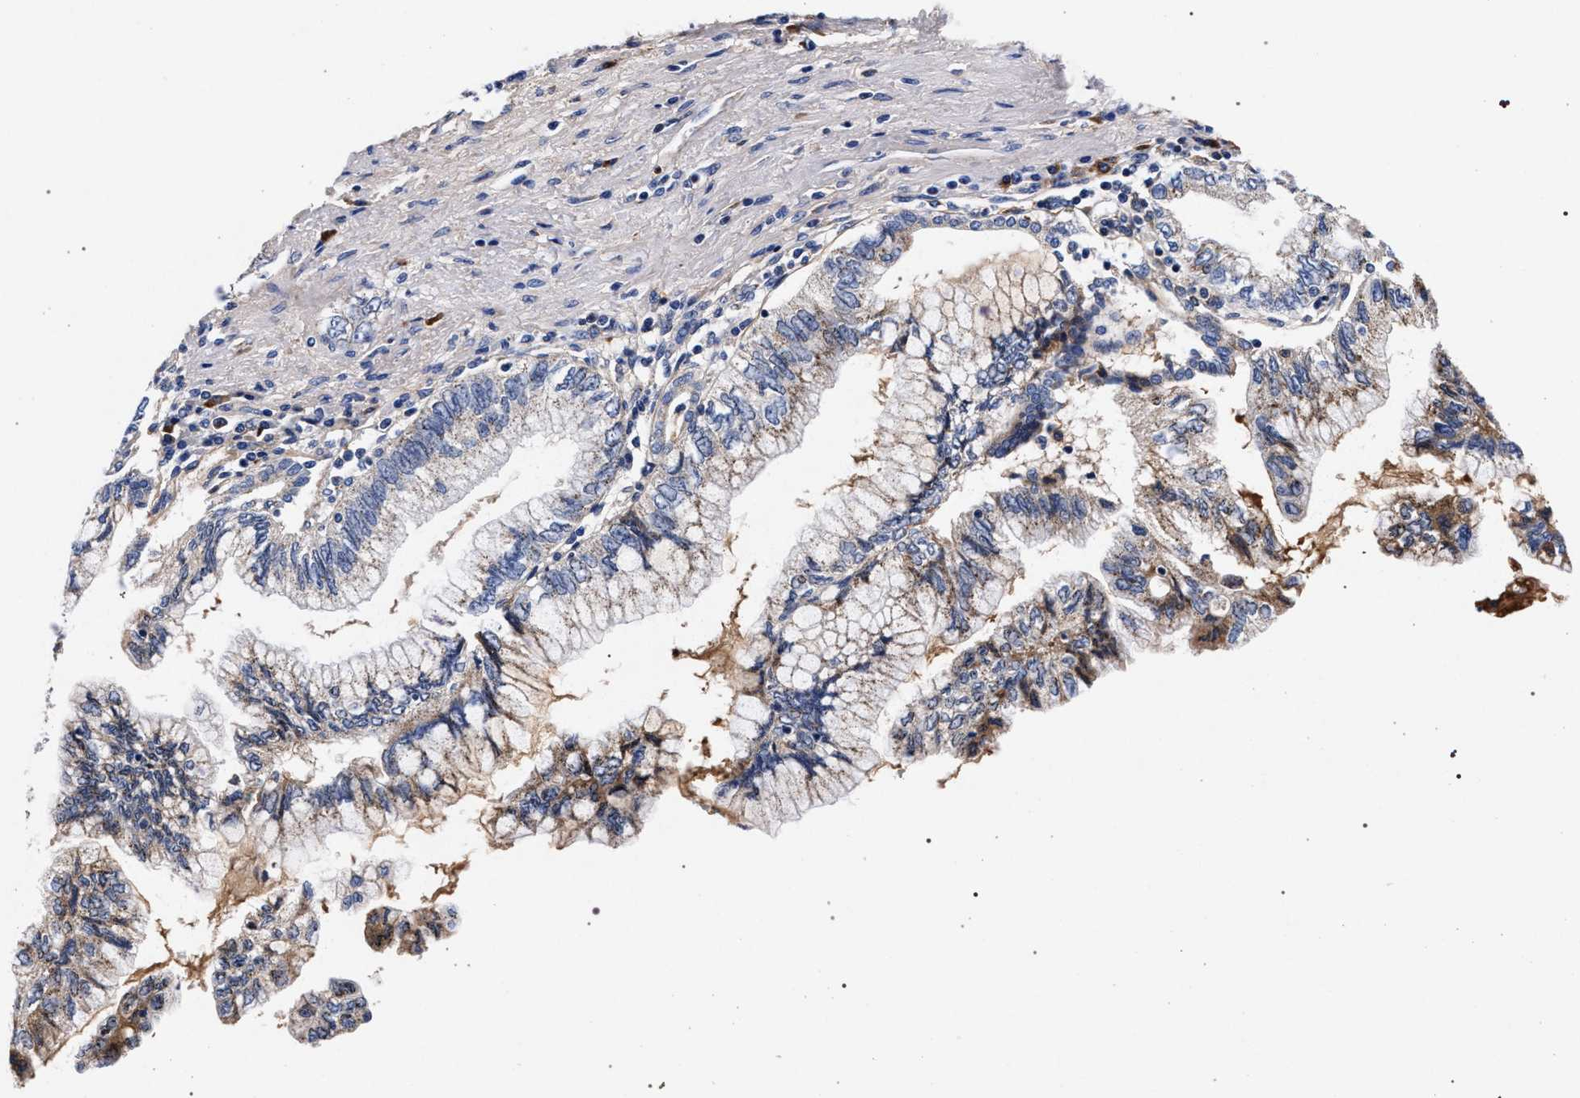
{"staining": {"intensity": "moderate", "quantity": "25%-75%", "location": "cytoplasmic/membranous"}, "tissue": "pancreatic cancer", "cell_type": "Tumor cells", "image_type": "cancer", "snomed": [{"axis": "morphology", "description": "Adenocarcinoma, NOS"}, {"axis": "topography", "description": "Pancreas"}], "caption": "A histopathology image showing moderate cytoplasmic/membranous staining in about 25%-75% of tumor cells in pancreatic cancer, as visualized by brown immunohistochemical staining.", "gene": "ACOX1", "patient": {"sex": "female", "age": 73}}